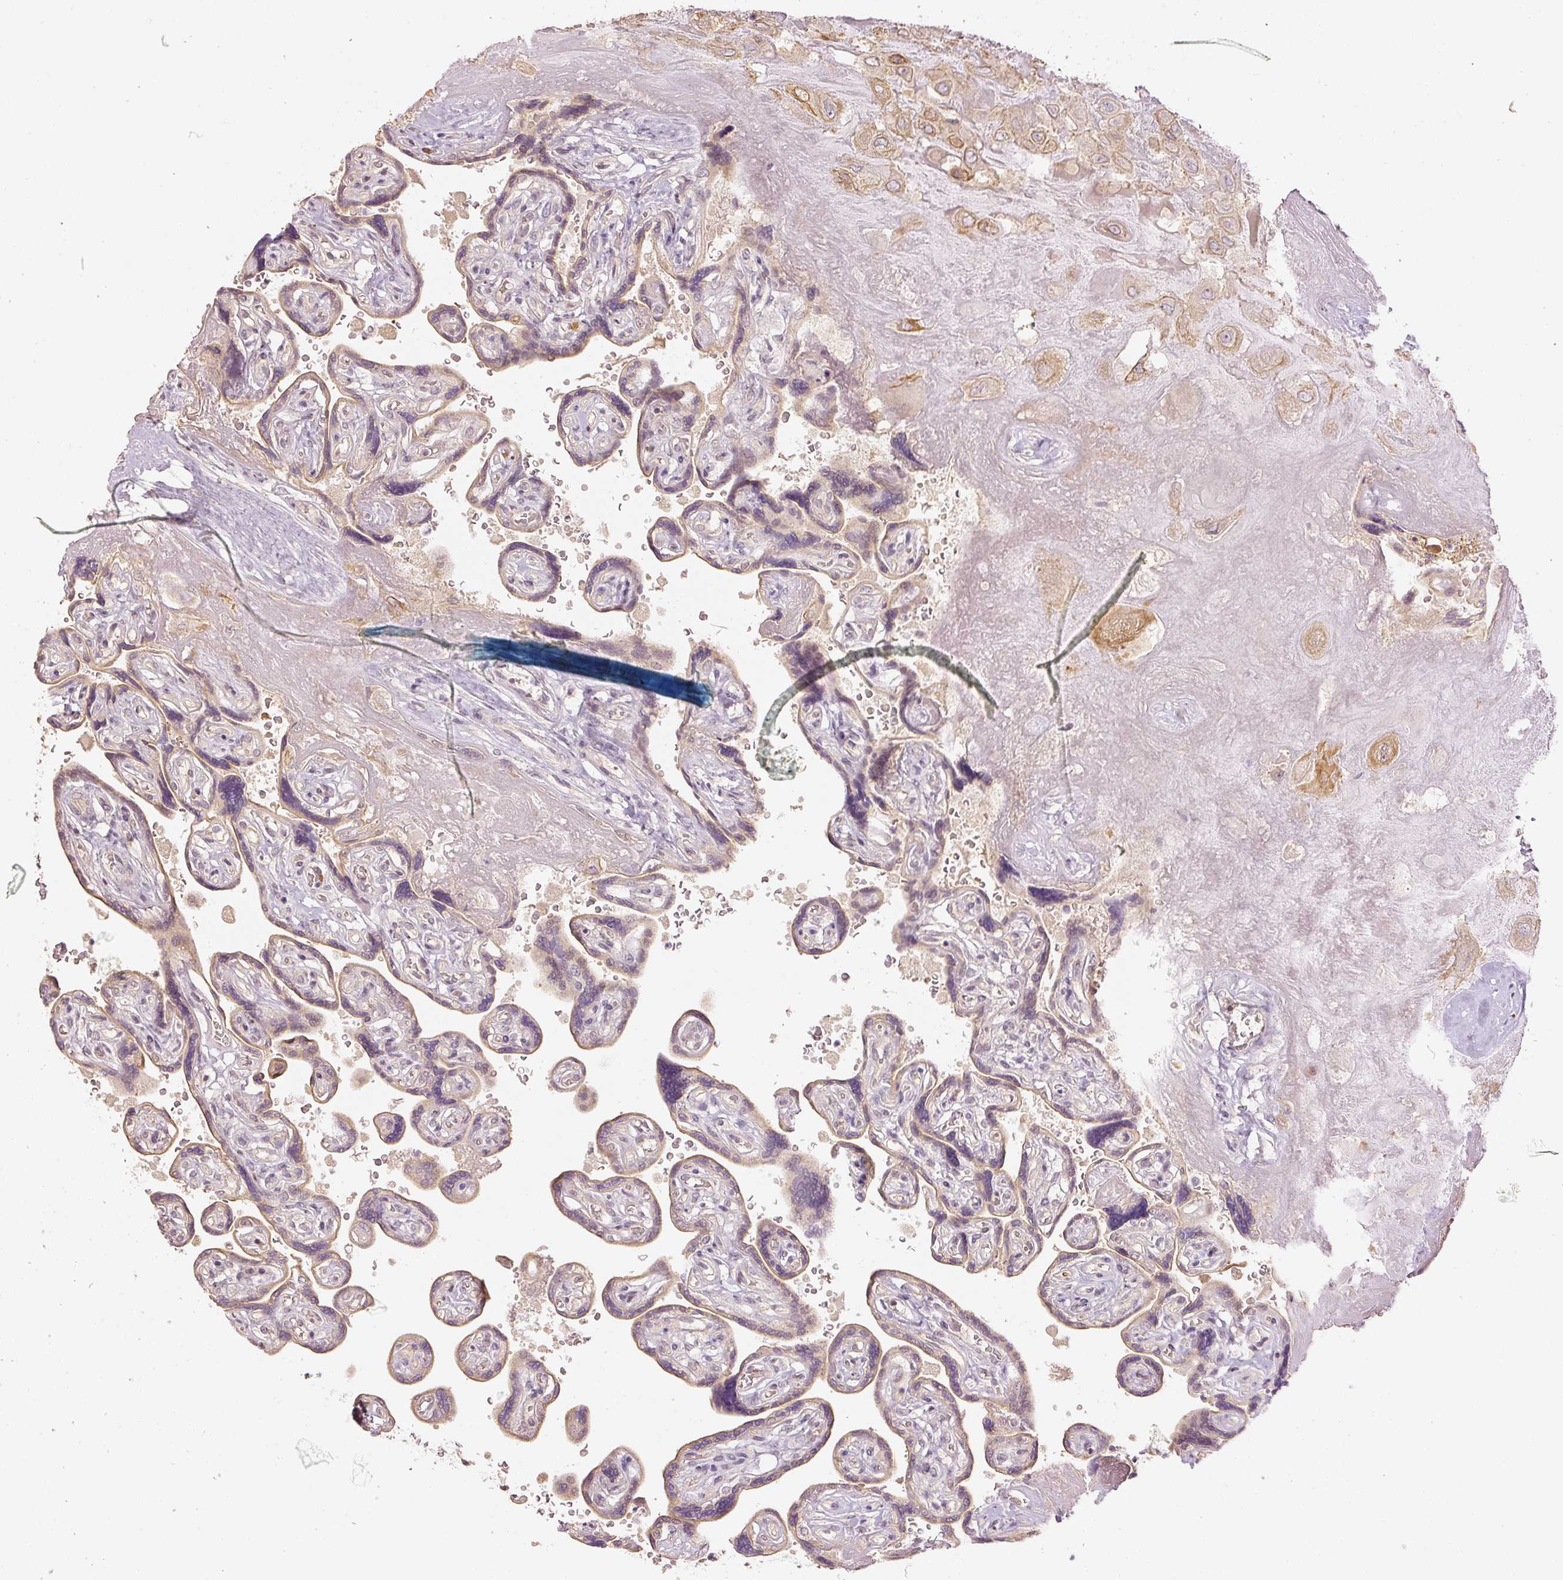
{"staining": {"intensity": "moderate", "quantity": "25%-75%", "location": "cytoplasmic/membranous"}, "tissue": "placenta", "cell_type": "Decidual cells", "image_type": "normal", "snomed": [{"axis": "morphology", "description": "Normal tissue, NOS"}, {"axis": "topography", "description": "Placenta"}], "caption": "Immunohistochemical staining of benign placenta exhibits medium levels of moderate cytoplasmic/membranous expression in approximately 25%-75% of decidual cells.", "gene": "GZMA", "patient": {"sex": "female", "age": 32}}